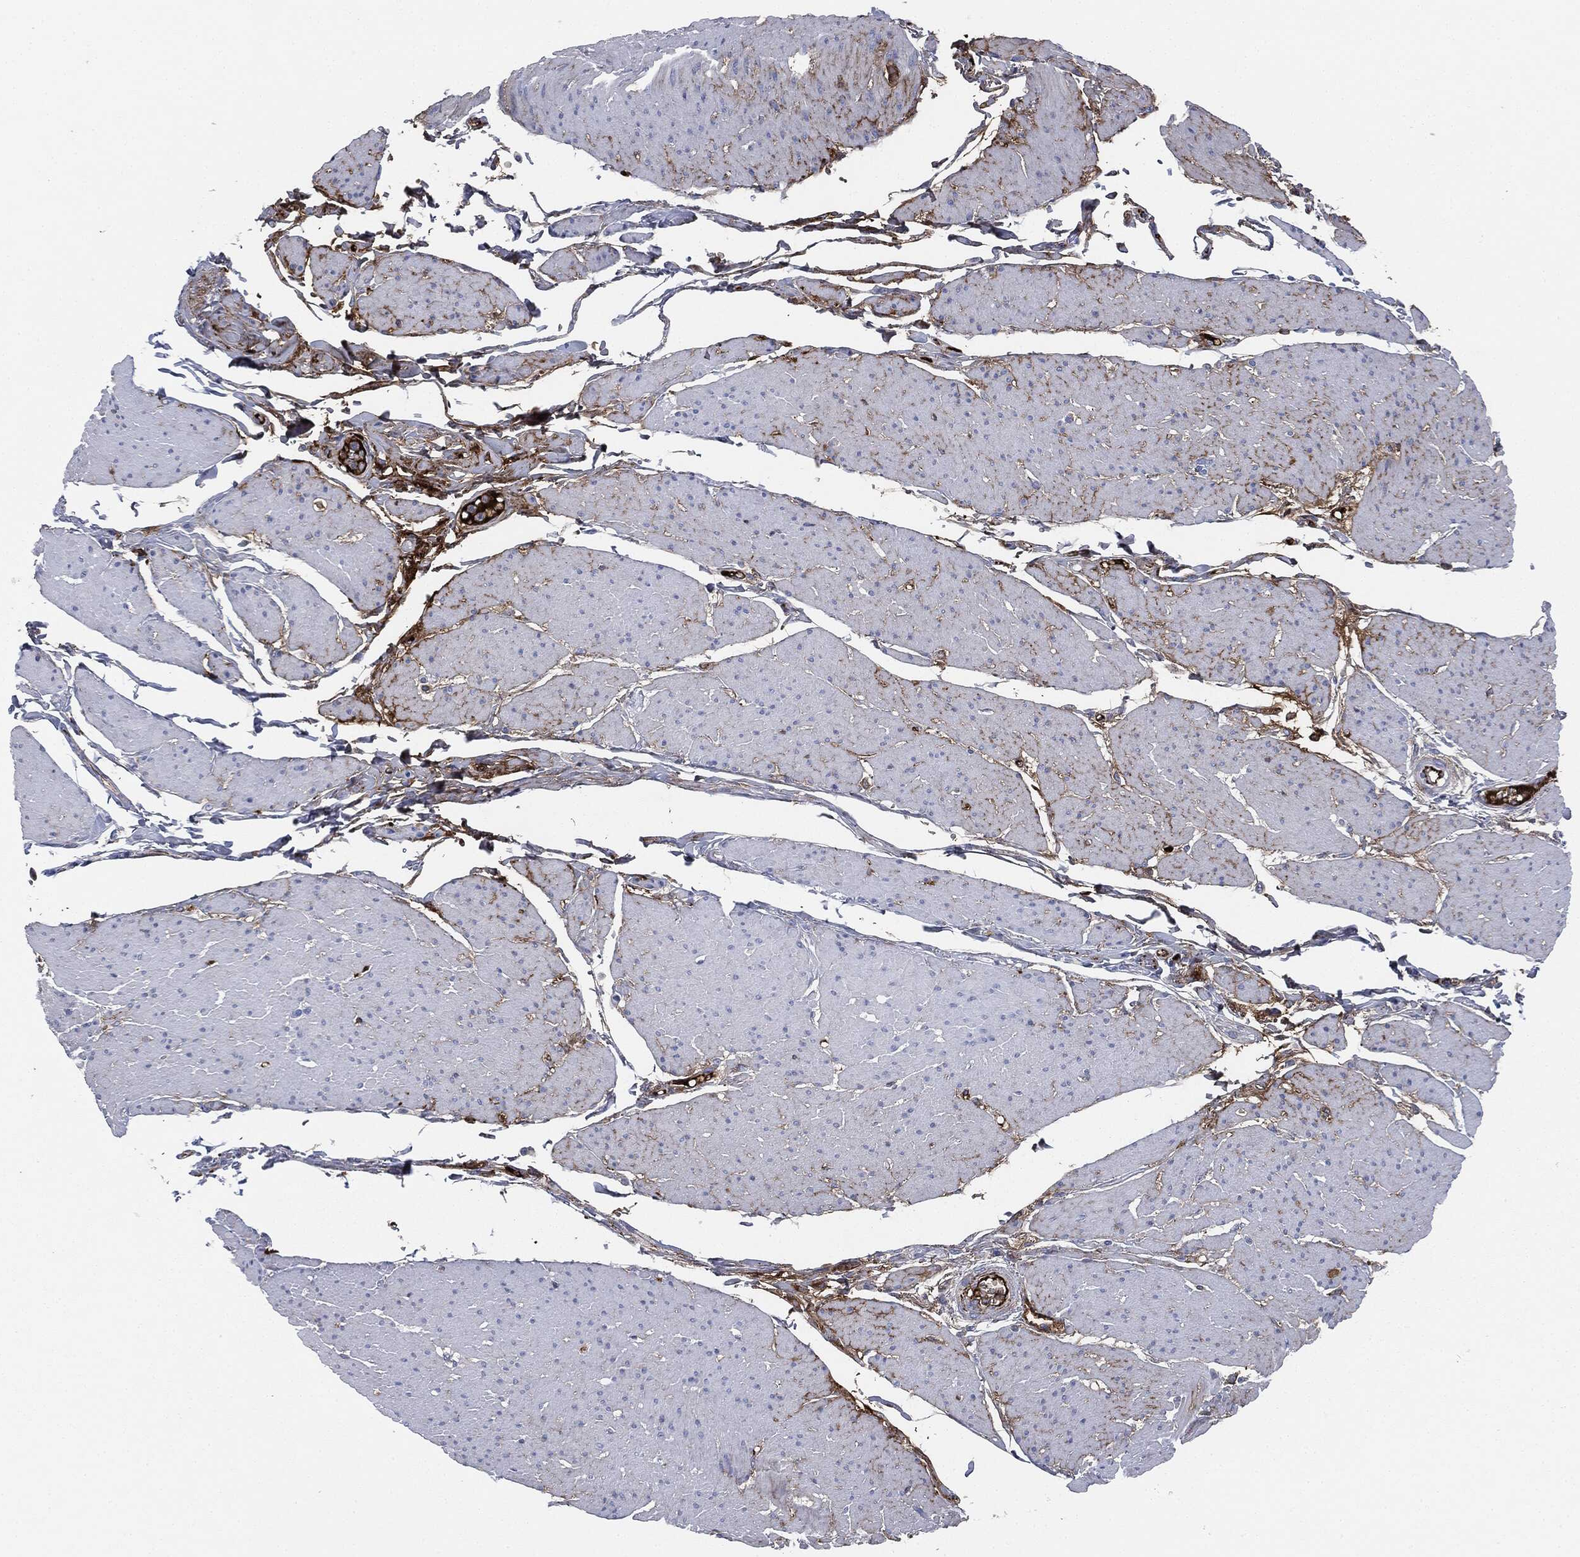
{"staining": {"intensity": "negative", "quantity": "none", "location": "none"}, "tissue": "smooth muscle", "cell_type": "Smooth muscle cells", "image_type": "normal", "snomed": [{"axis": "morphology", "description": "Normal tissue, NOS"}, {"axis": "topography", "description": "Smooth muscle"}, {"axis": "topography", "description": "Anal"}], "caption": "Immunohistochemistry histopathology image of normal smooth muscle: smooth muscle stained with DAB (3,3'-diaminobenzidine) displays no significant protein positivity in smooth muscle cells.", "gene": "APOB", "patient": {"sex": "male", "age": 83}}